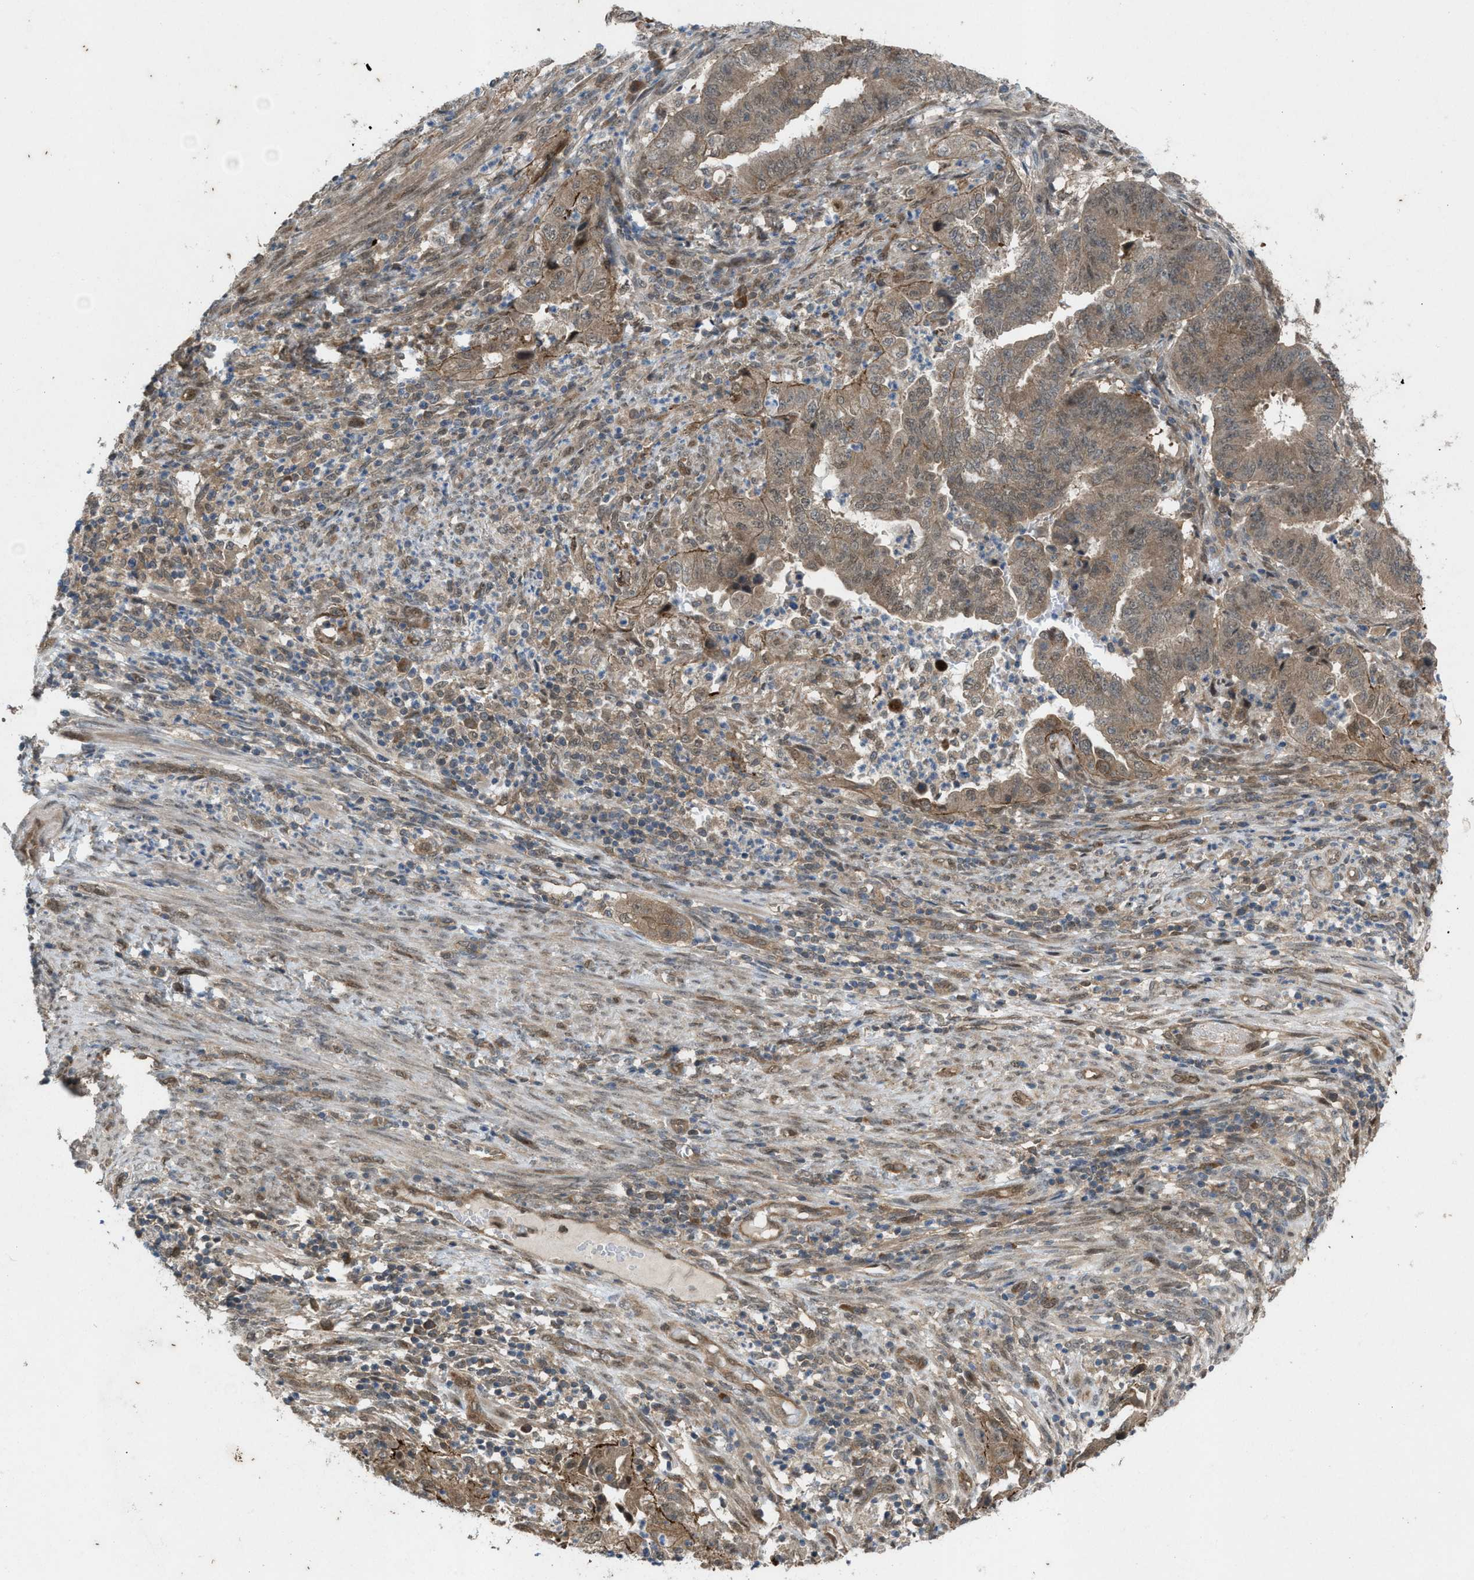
{"staining": {"intensity": "weak", "quantity": ">75%", "location": "cytoplasmic/membranous"}, "tissue": "endometrial cancer", "cell_type": "Tumor cells", "image_type": "cancer", "snomed": [{"axis": "morphology", "description": "Adenocarcinoma, NOS"}, {"axis": "topography", "description": "Endometrium"}], "caption": "A brown stain highlights weak cytoplasmic/membranous expression of a protein in human endometrial cancer (adenocarcinoma) tumor cells. (Stains: DAB (3,3'-diaminobenzidine) in brown, nuclei in blue, Microscopy: brightfield microscopy at high magnification).", "gene": "PLAA", "patient": {"sex": "female", "age": 51}}